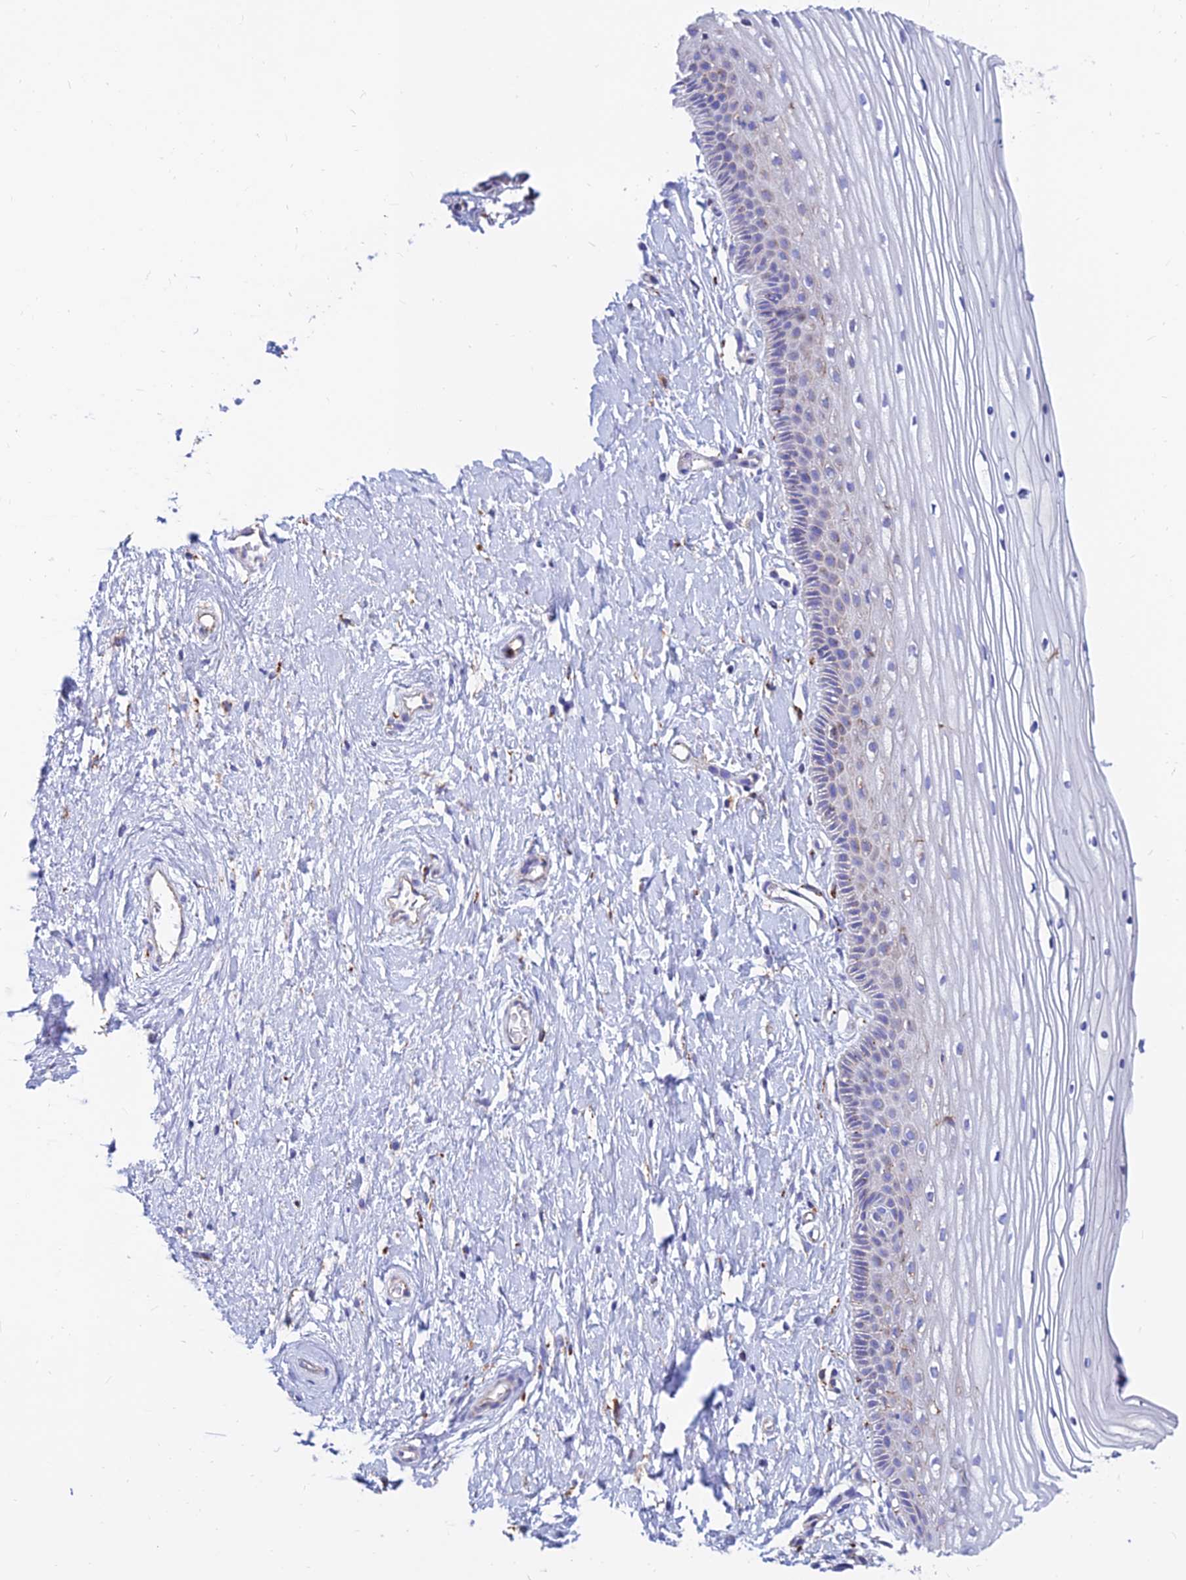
{"staining": {"intensity": "moderate", "quantity": "<25%", "location": "cytoplasmic/membranous"}, "tissue": "vagina", "cell_type": "Squamous epithelial cells", "image_type": "normal", "snomed": [{"axis": "morphology", "description": "Normal tissue, NOS"}, {"axis": "topography", "description": "Vagina"}, {"axis": "topography", "description": "Cervix"}], "caption": "Immunohistochemistry of benign vagina reveals low levels of moderate cytoplasmic/membranous positivity in about <25% of squamous epithelial cells.", "gene": "SPNS1", "patient": {"sex": "female", "age": 40}}